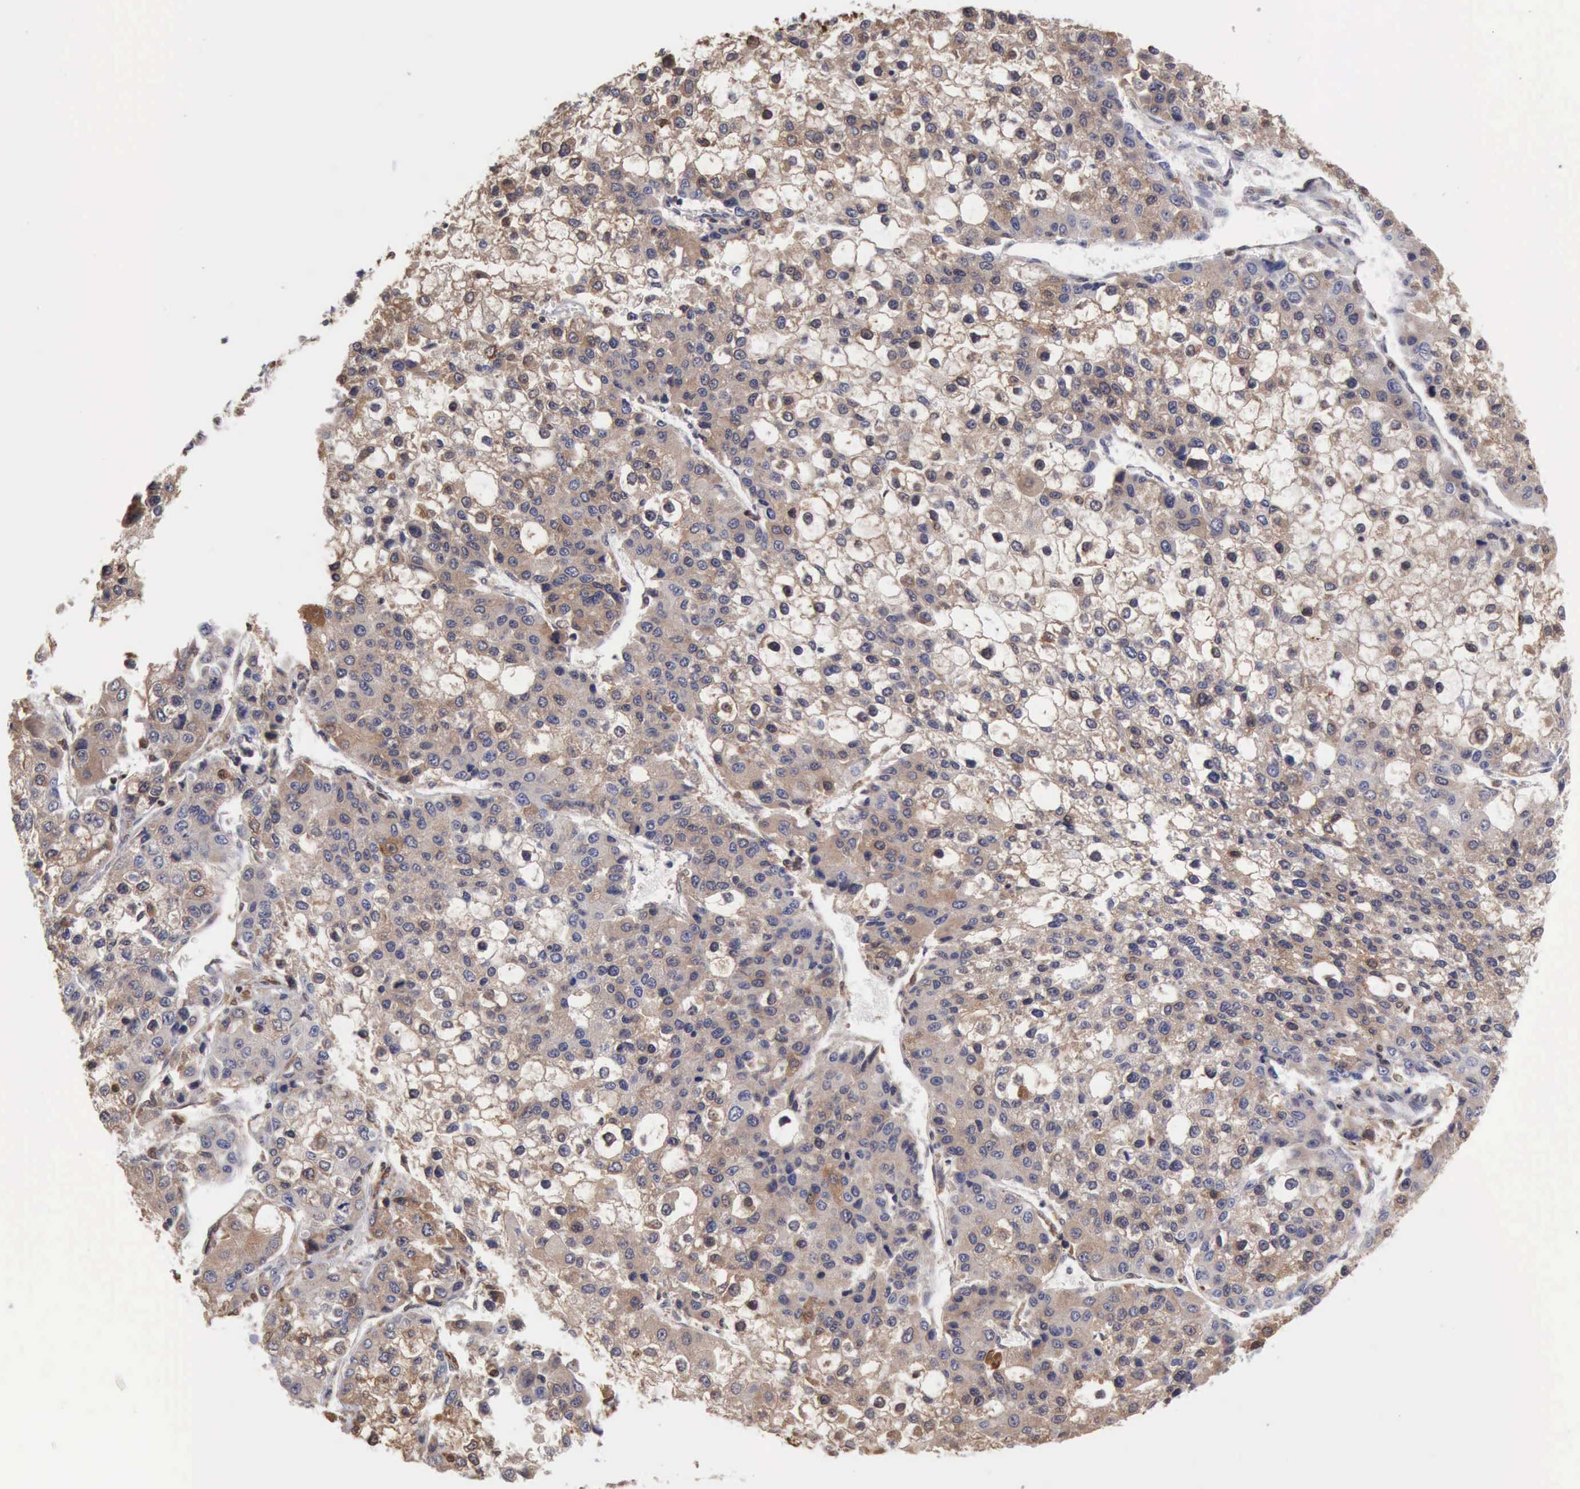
{"staining": {"intensity": "moderate", "quantity": ">75%", "location": "cytoplasmic/membranous"}, "tissue": "liver cancer", "cell_type": "Tumor cells", "image_type": "cancer", "snomed": [{"axis": "morphology", "description": "Carcinoma, Hepatocellular, NOS"}, {"axis": "topography", "description": "Liver"}], "caption": "Tumor cells reveal medium levels of moderate cytoplasmic/membranous expression in about >75% of cells in liver cancer (hepatocellular carcinoma).", "gene": "APOL2", "patient": {"sex": "female", "age": 66}}